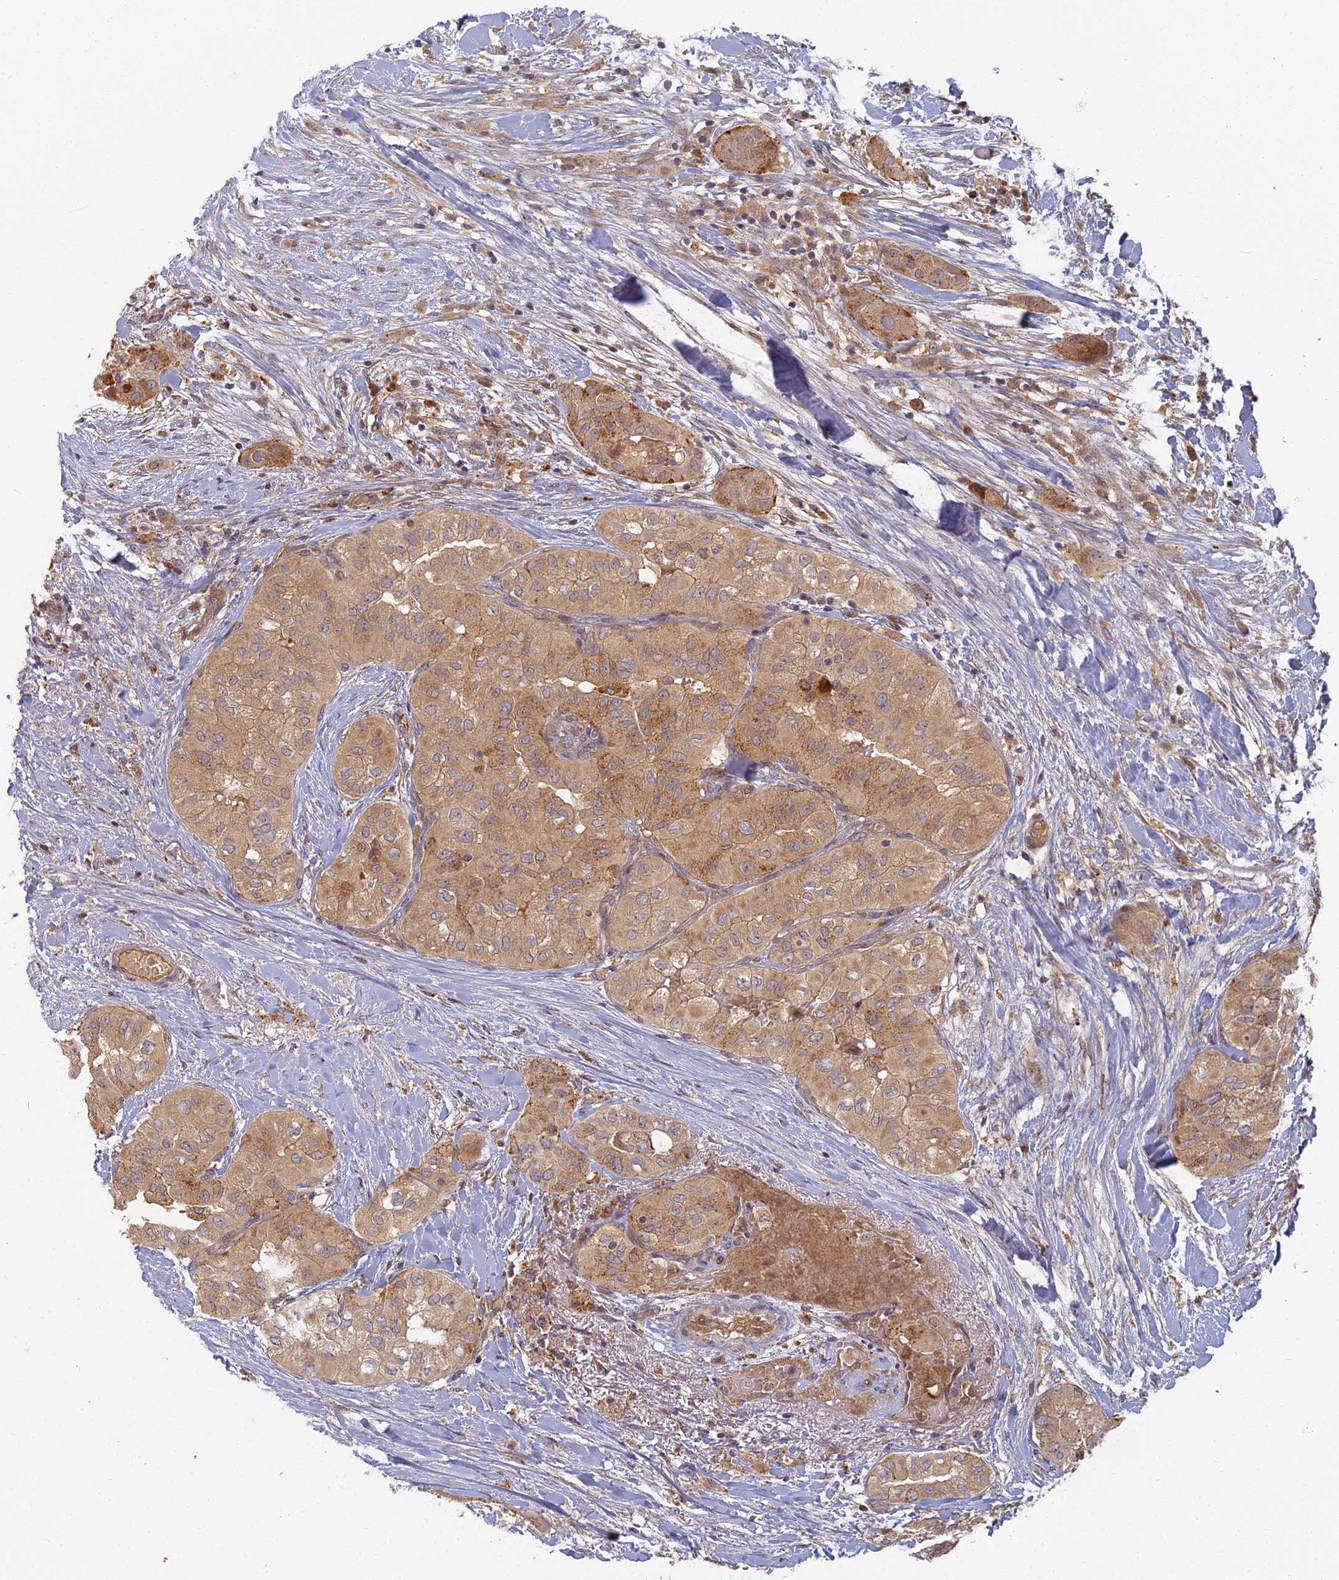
{"staining": {"intensity": "moderate", "quantity": ">75%", "location": "cytoplasmic/membranous"}, "tissue": "head and neck cancer", "cell_type": "Tumor cells", "image_type": "cancer", "snomed": [{"axis": "morphology", "description": "Adenocarcinoma, NOS"}, {"axis": "topography", "description": "Head-Neck"}], "caption": "Head and neck cancer (adenocarcinoma) tissue reveals moderate cytoplasmic/membranous expression in approximately >75% of tumor cells", "gene": "INO80D", "patient": {"sex": "male", "age": 66}}